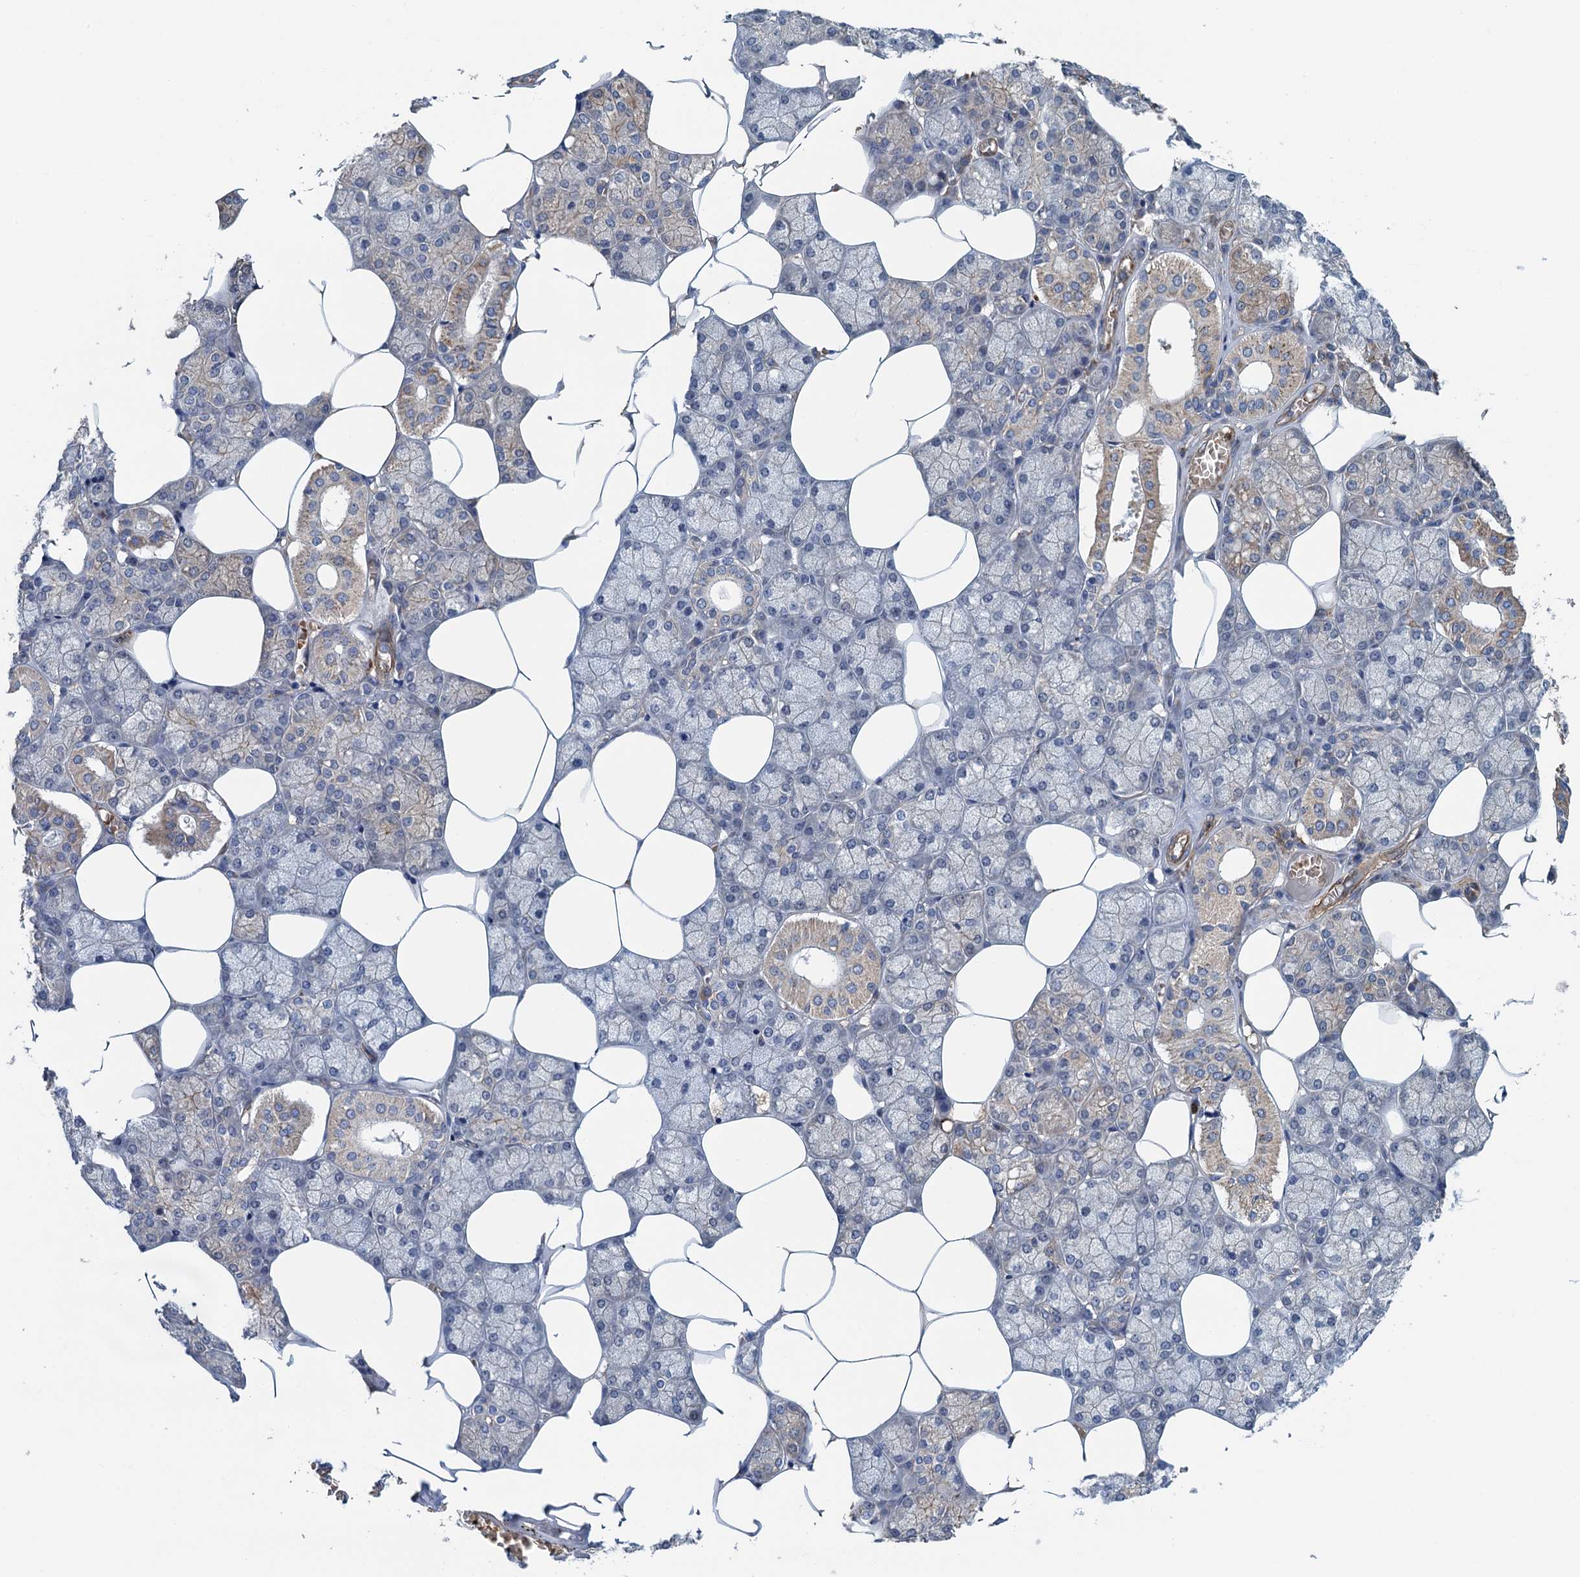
{"staining": {"intensity": "negative", "quantity": "none", "location": "none"}, "tissue": "salivary gland", "cell_type": "Glandular cells", "image_type": "normal", "snomed": [{"axis": "morphology", "description": "Normal tissue, NOS"}, {"axis": "topography", "description": "Salivary gland"}], "caption": "IHC histopathology image of normal human salivary gland stained for a protein (brown), which exhibits no positivity in glandular cells. (DAB (3,3'-diaminobenzidine) immunohistochemistry (IHC) with hematoxylin counter stain).", "gene": "RSAD2", "patient": {"sex": "male", "age": 62}}